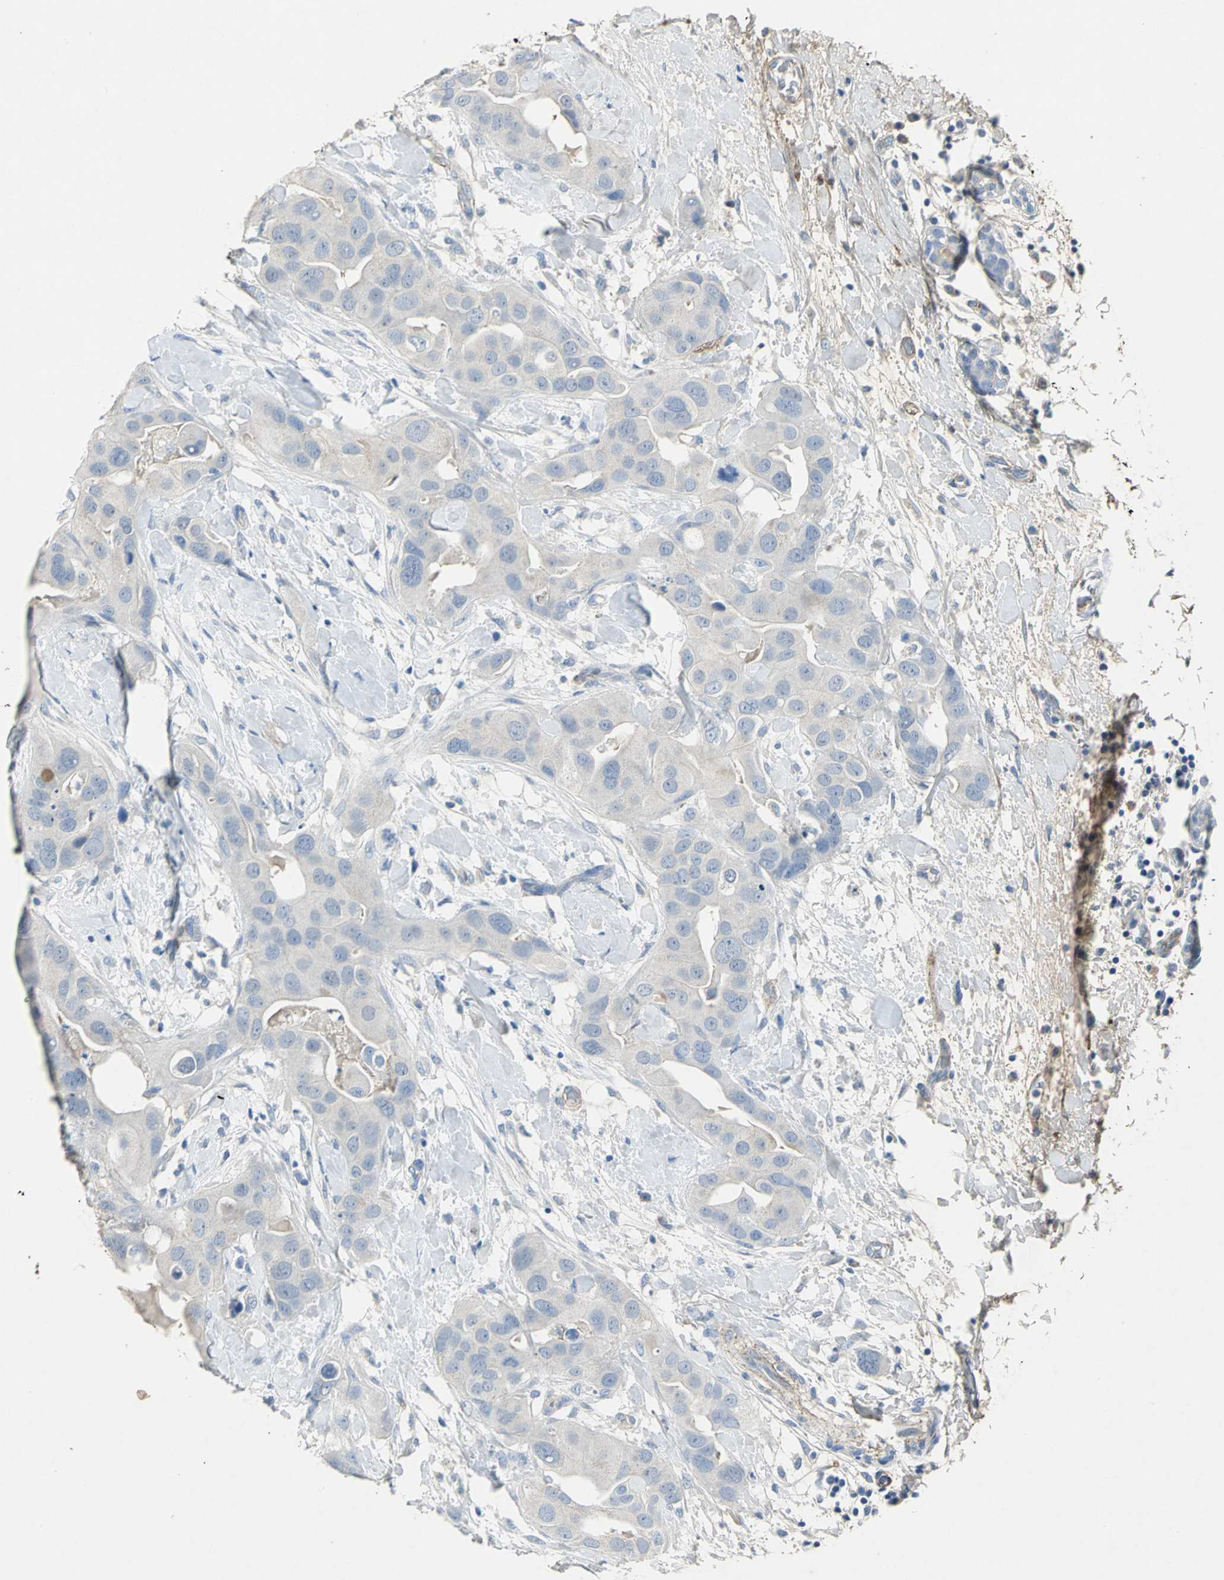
{"staining": {"intensity": "weak", "quantity": "25%-75%", "location": "cytoplasmic/membranous"}, "tissue": "breast cancer", "cell_type": "Tumor cells", "image_type": "cancer", "snomed": [{"axis": "morphology", "description": "Duct carcinoma"}, {"axis": "topography", "description": "Breast"}], "caption": "Protein staining displays weak cytoplasmic/membranous expression in about 25%-75% of tumor cells in infiltrating ductal carcinoma (breast). Immunohistochemistry (ihc) stains the protein in brown and the nuclei are stained blue.", "gene": "EFNB3", "patient": {"sex": "female", "age": 40}}